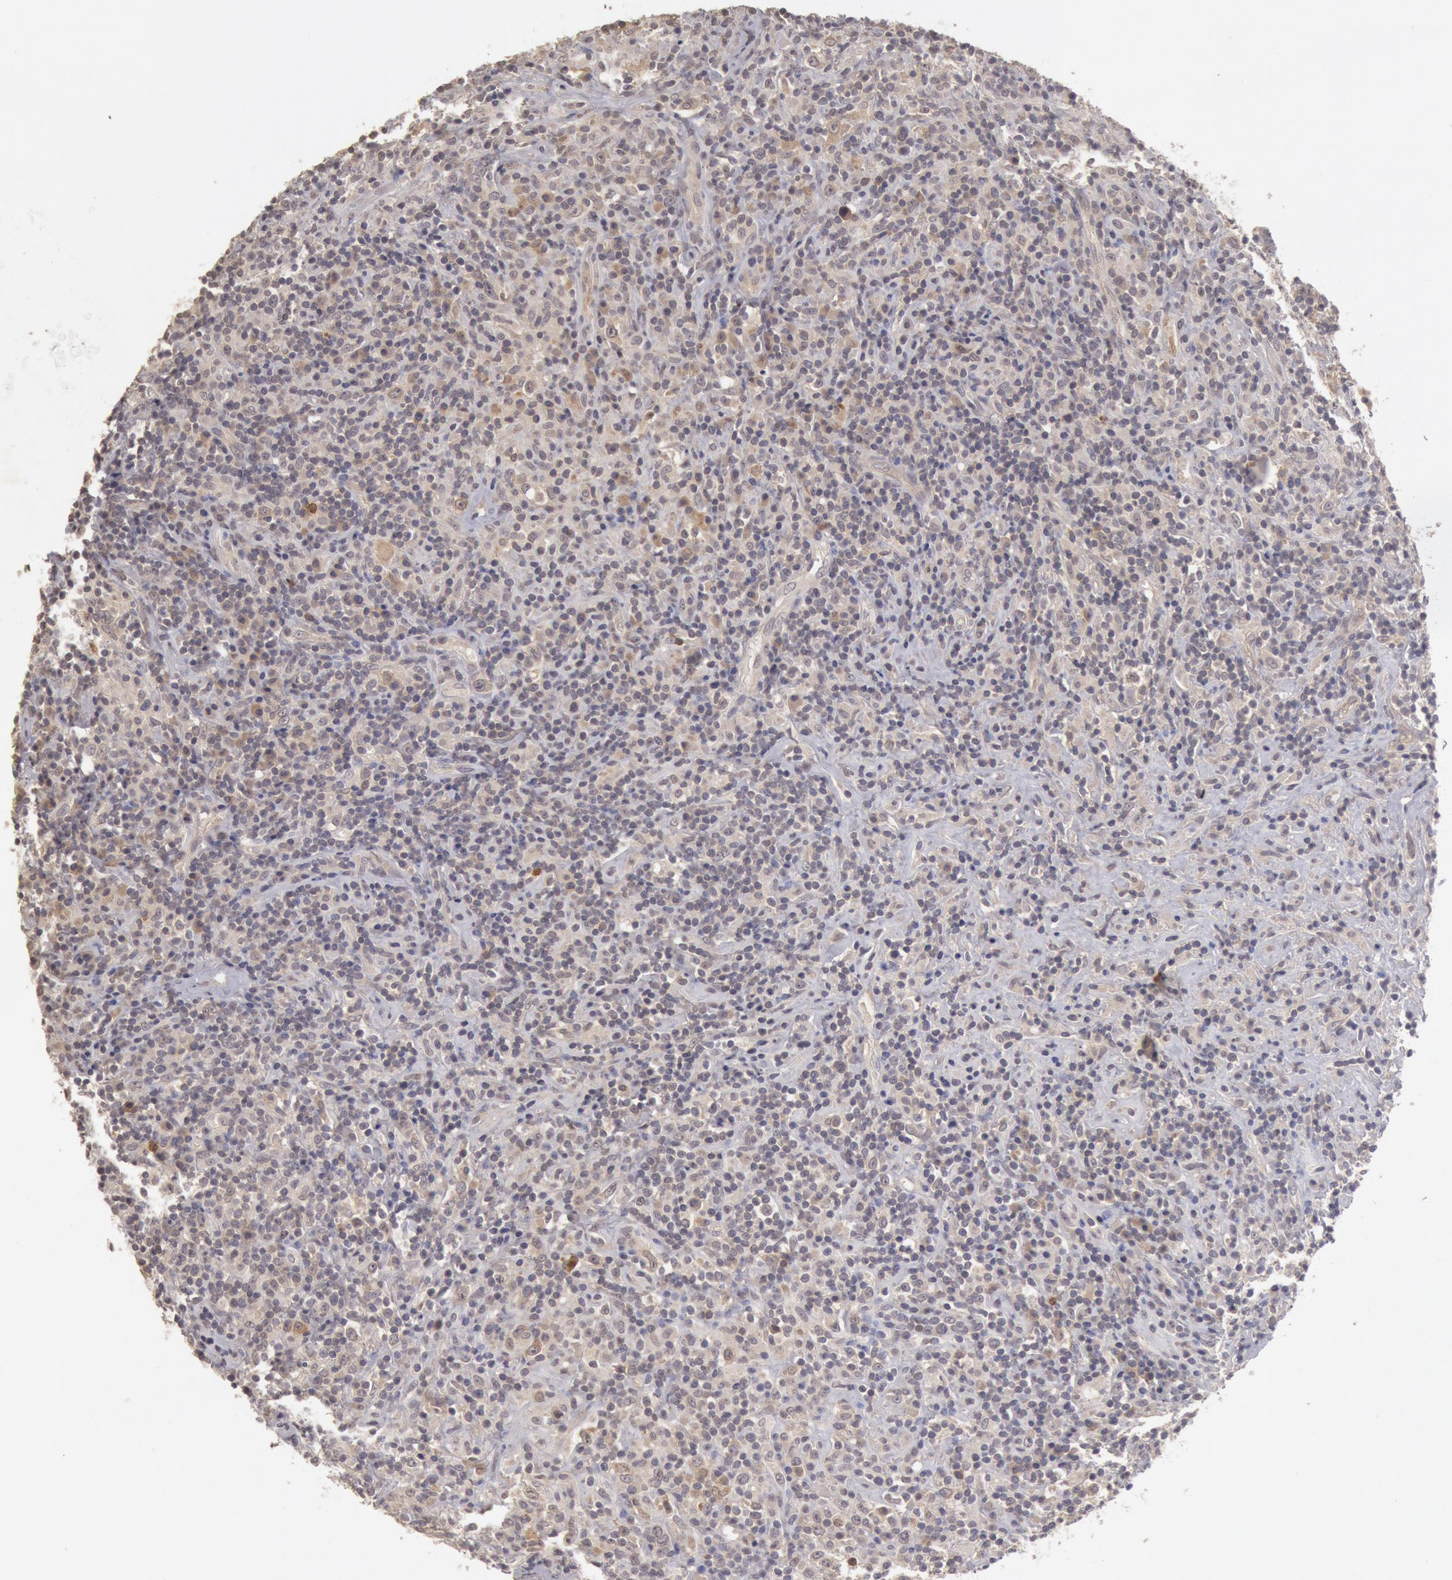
{"staining": {"intensity": "negative", "quantity": "none", "location": "none"}, "tissue": "lymphoma", "cell_type": "Tumor cells", "image_type": "cancer", "snomed": [{"axis": "morphology", "description": "Hodgkin's disease, NOS"}, {"axis": "topography", "description": "Lymph node"}], "caption": "Human Hodgkin's disease stained for a protein using immunohistochemistry exhibits no staining in tumor cells.", "gene": "ZFP36L1", "patient": {"sex": "male", "age": 46}}